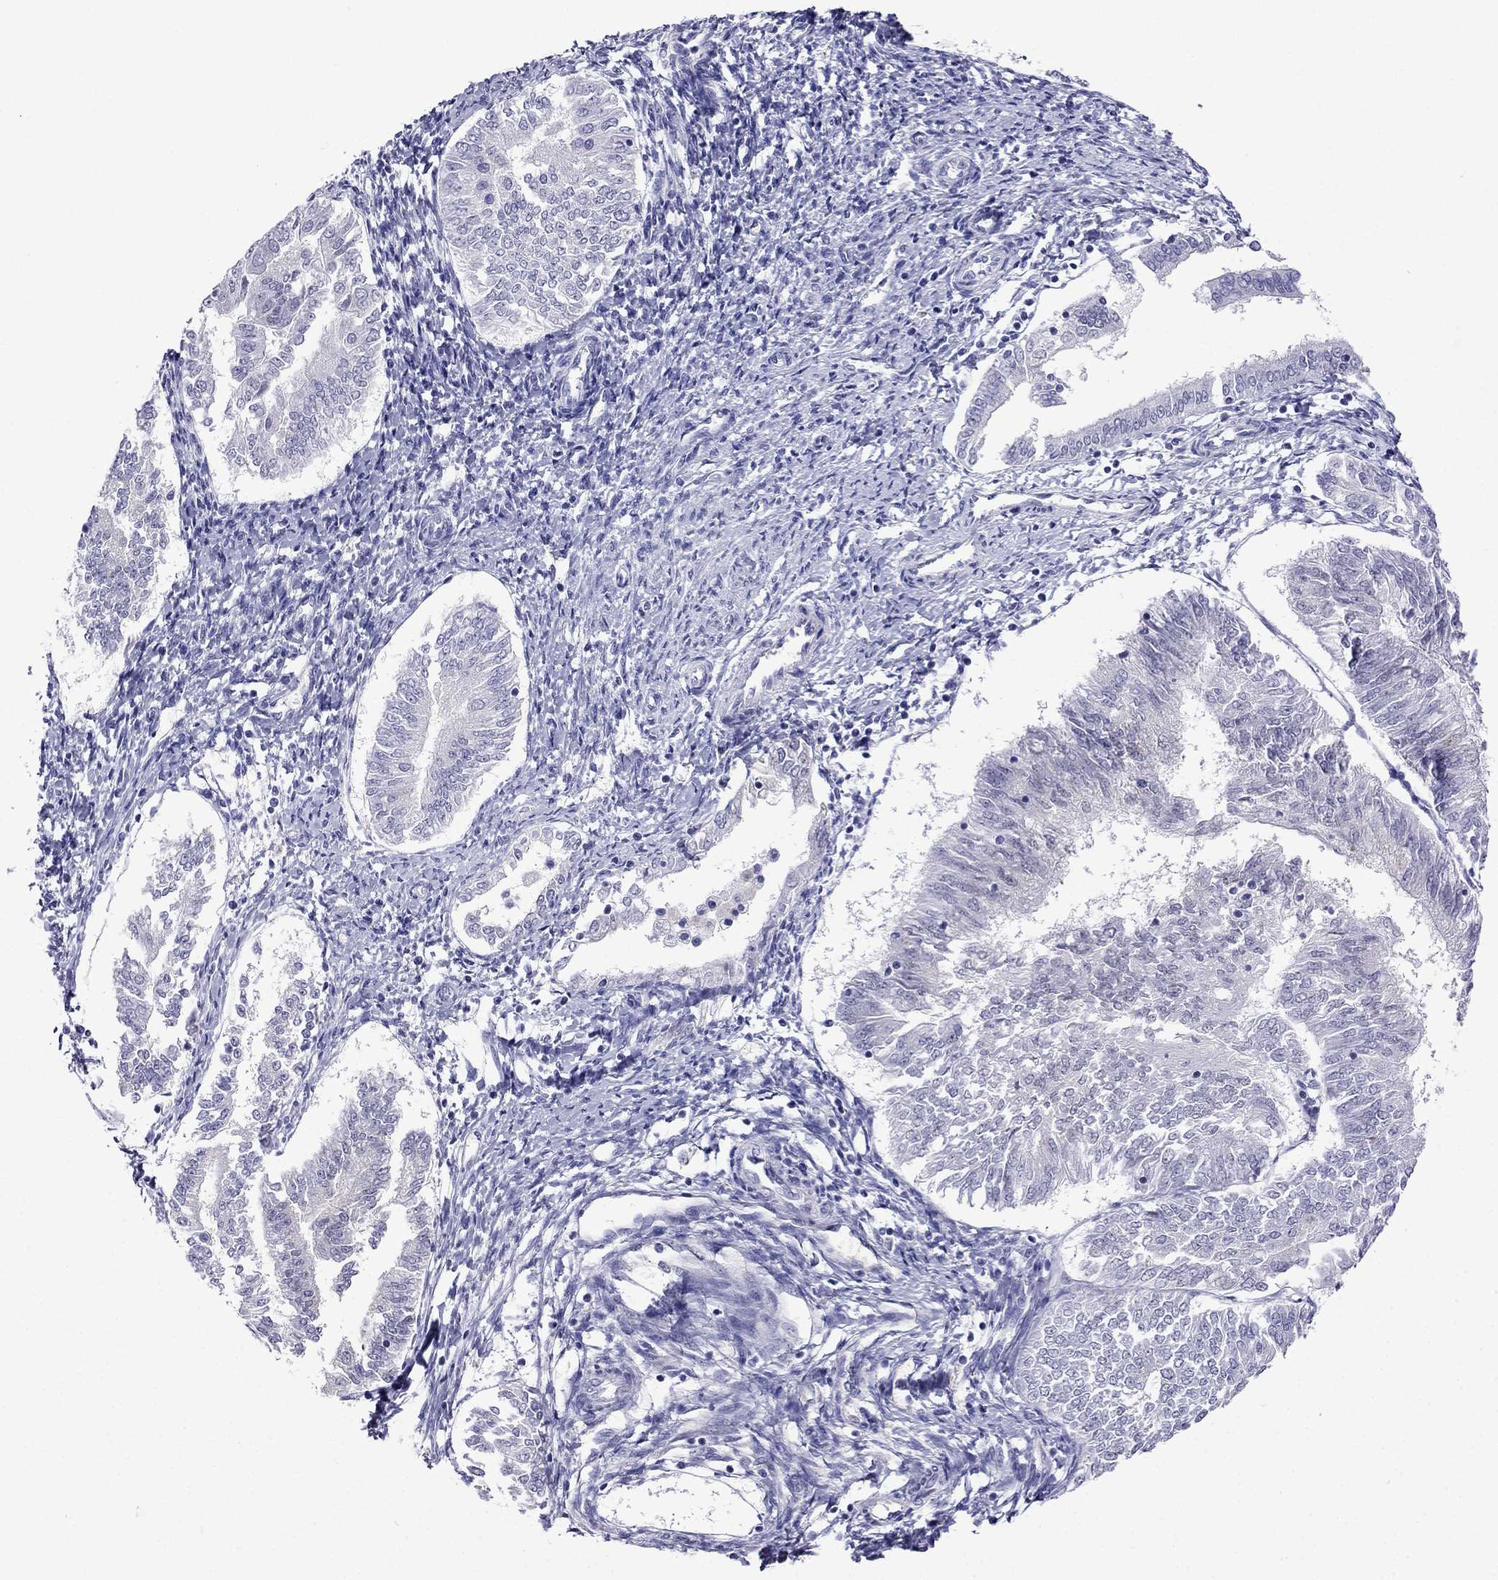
{"staining": {"intensity": "negative", "quantity": "none", "location": "none"}, "tissue": "endometrial cancer", "cell_type": "Tumor cells", "image_type": "cancer", "snomed": [{"axis": "morphology", "description": "Adenocarcinoma, NOS"}, {"axis": "topography", "description": "Endometrium"}], "caption": "Immunohistochemistry photomicrograph of neoplastic tissue: endometrial cancer stained with DAB (3,3'-diaminobenzidine) demonstrates no significant protein expression in tumor cells.", "gene": "MGP", "patient": {"sex": "female", "age": 58}}